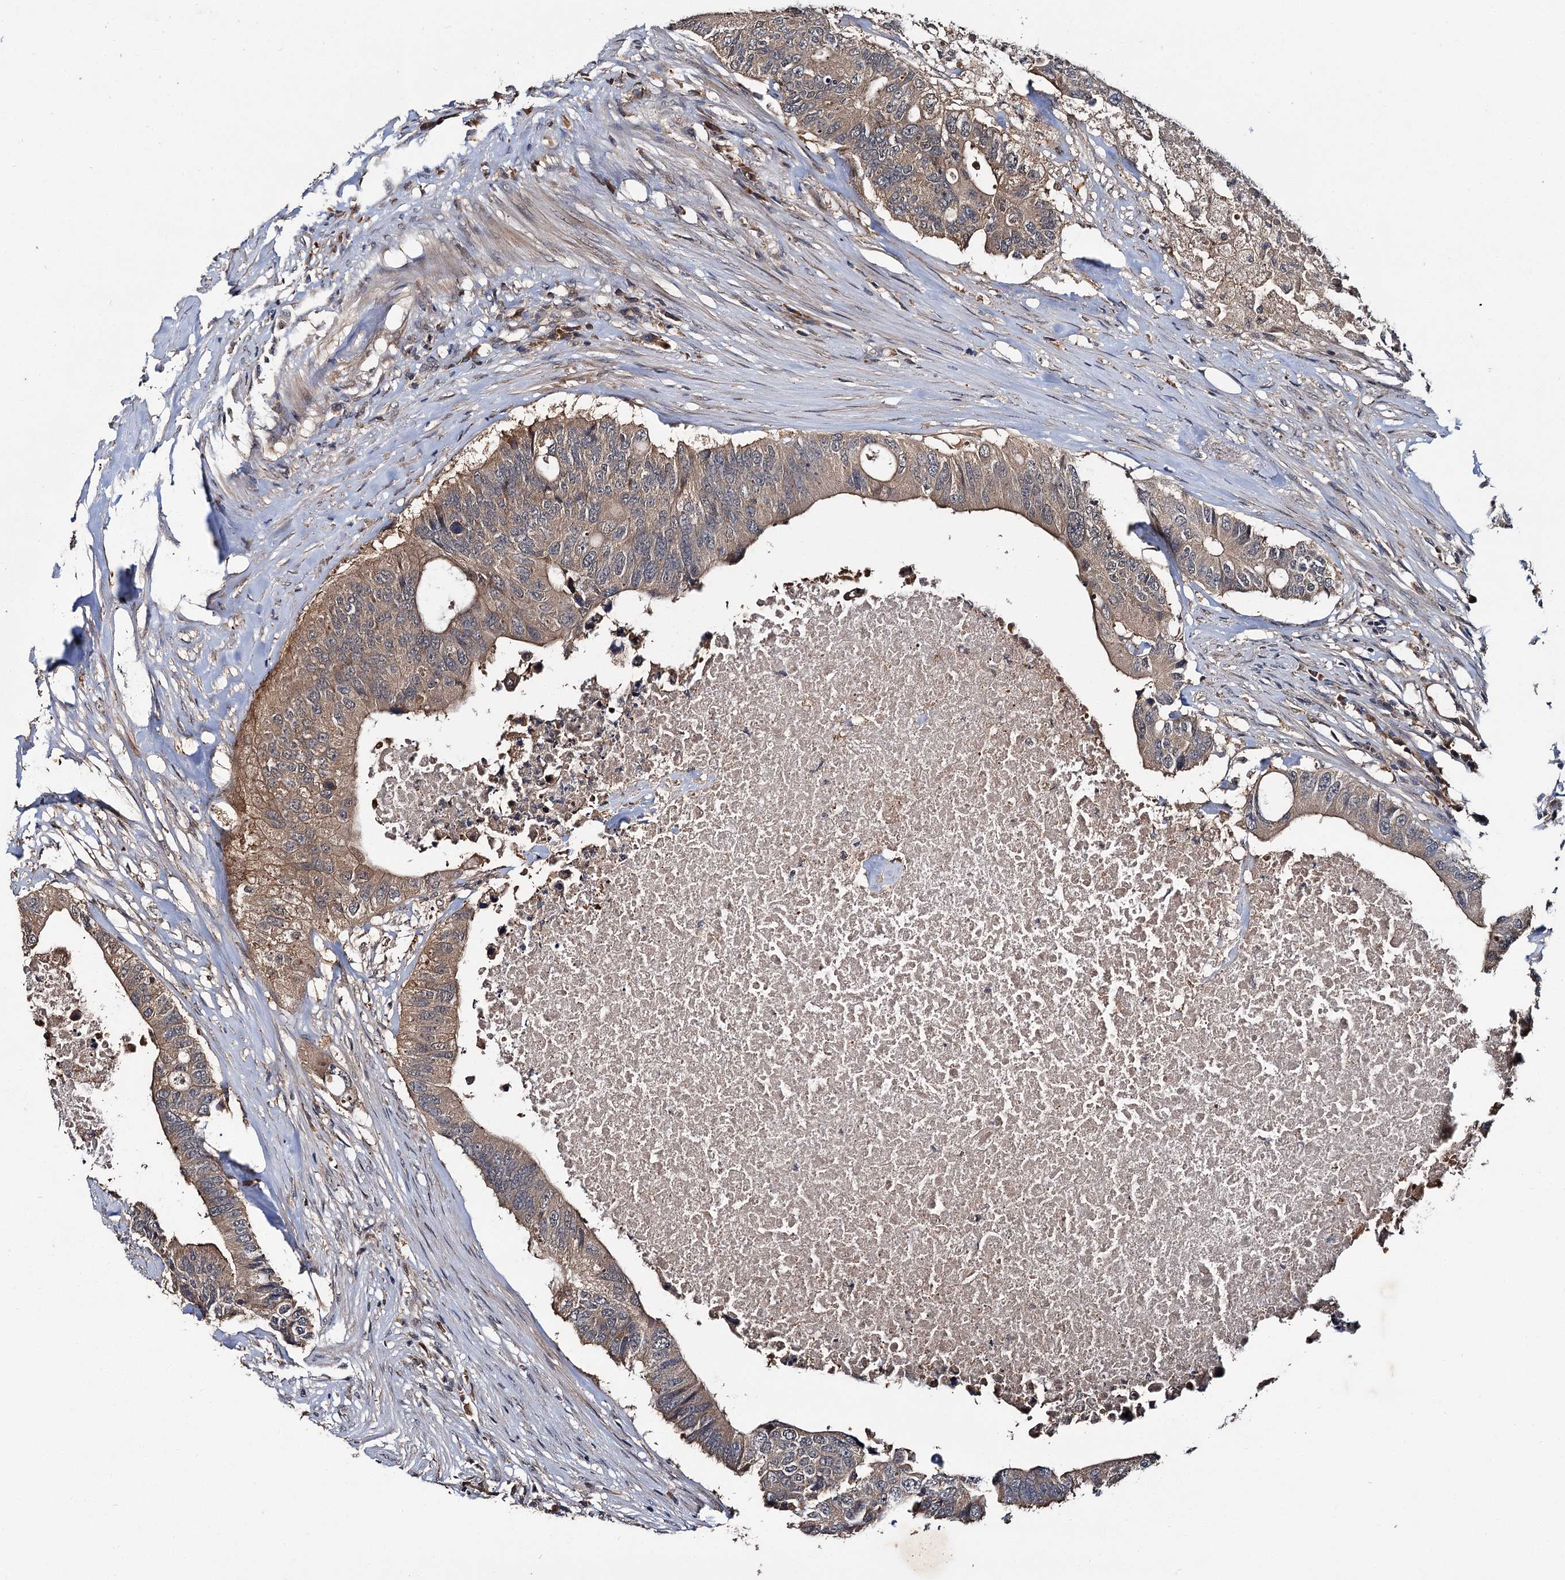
{"staining": {"intensity": "weak", "quantity": ">75%", "location": "cytoplasmic/membranous"}, "tissue": "colorectal cancer", "cell_type": "Tumor cells", "image_type": "cancer", "snomed": [{"axis": "morphology", "description": "Adenocarcinoma, NOS"}, {"axis": "topography", "description": "Colon"}], "caption": "This histopathology image exhibits IHC staining of colorectal cancer, with low weak cytoplasmic/membranous expression in approximately >75% of tumor cells.", "gene": "SLC46A3", "patient": {"sex": "male", "age": 71}}